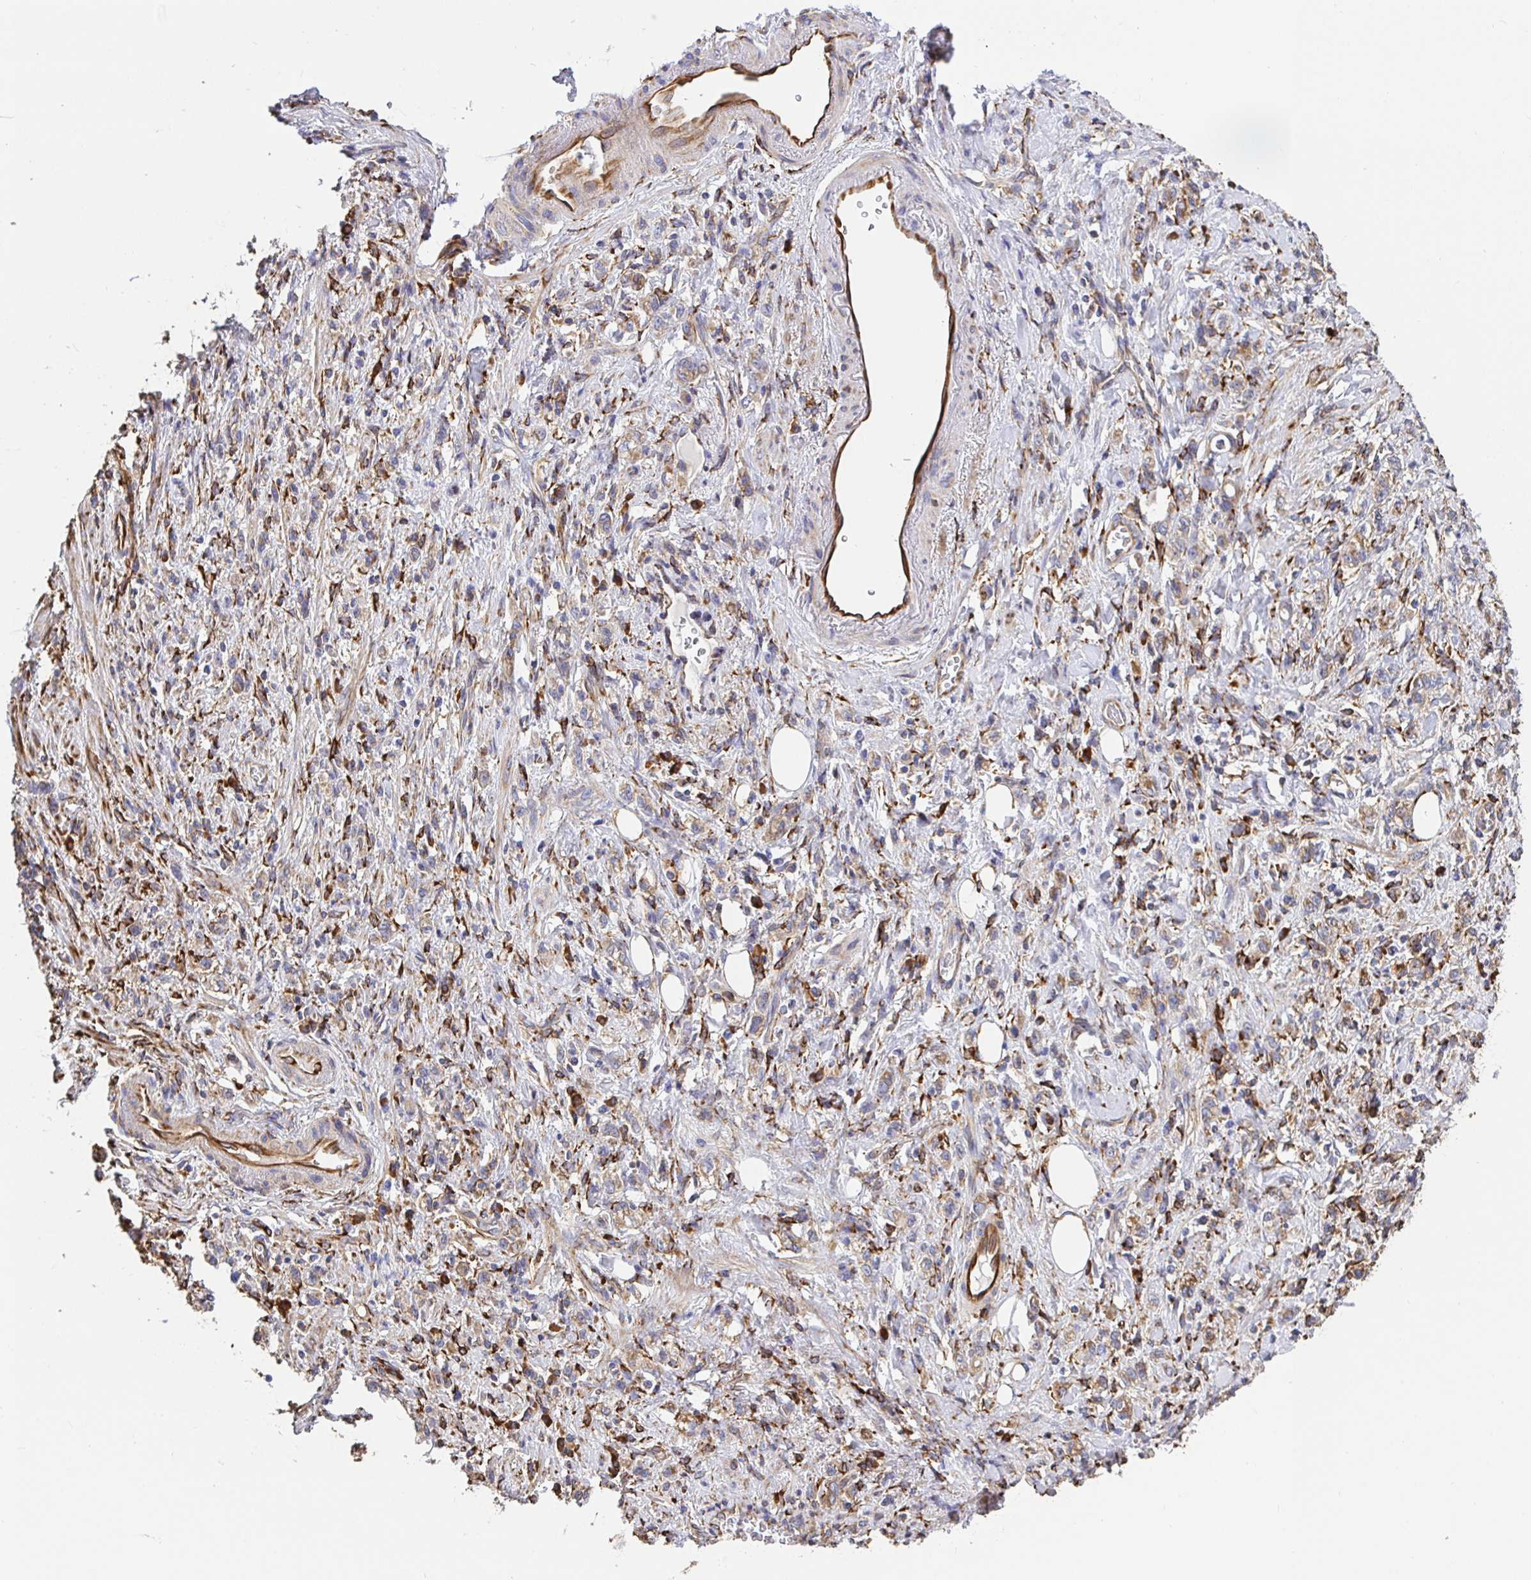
{"staining": {"intensity": "moderate", "quantity": "<25%", "location": "cytoplasmic/membranous"}, "tissue": "stomach cancer", "cell_type": "Tumor cells", "image_type": "cancer", "snomed": [{"axis": "morphology", "description": "Adenocarcinoma, NOS"}, {"axis": "topography", "description": "Stomach"}], "caption": "High-magnification brightfield microscopy of stomach cancer stained with DAB (brown) and counterstained with hematoxylin (blue). tumor cells exhibit moderate cytoplasmic/membranous expression is present in about<25% of cells.", "gene": "MAOA", "patient": {"sex": "male", "age": 77}}